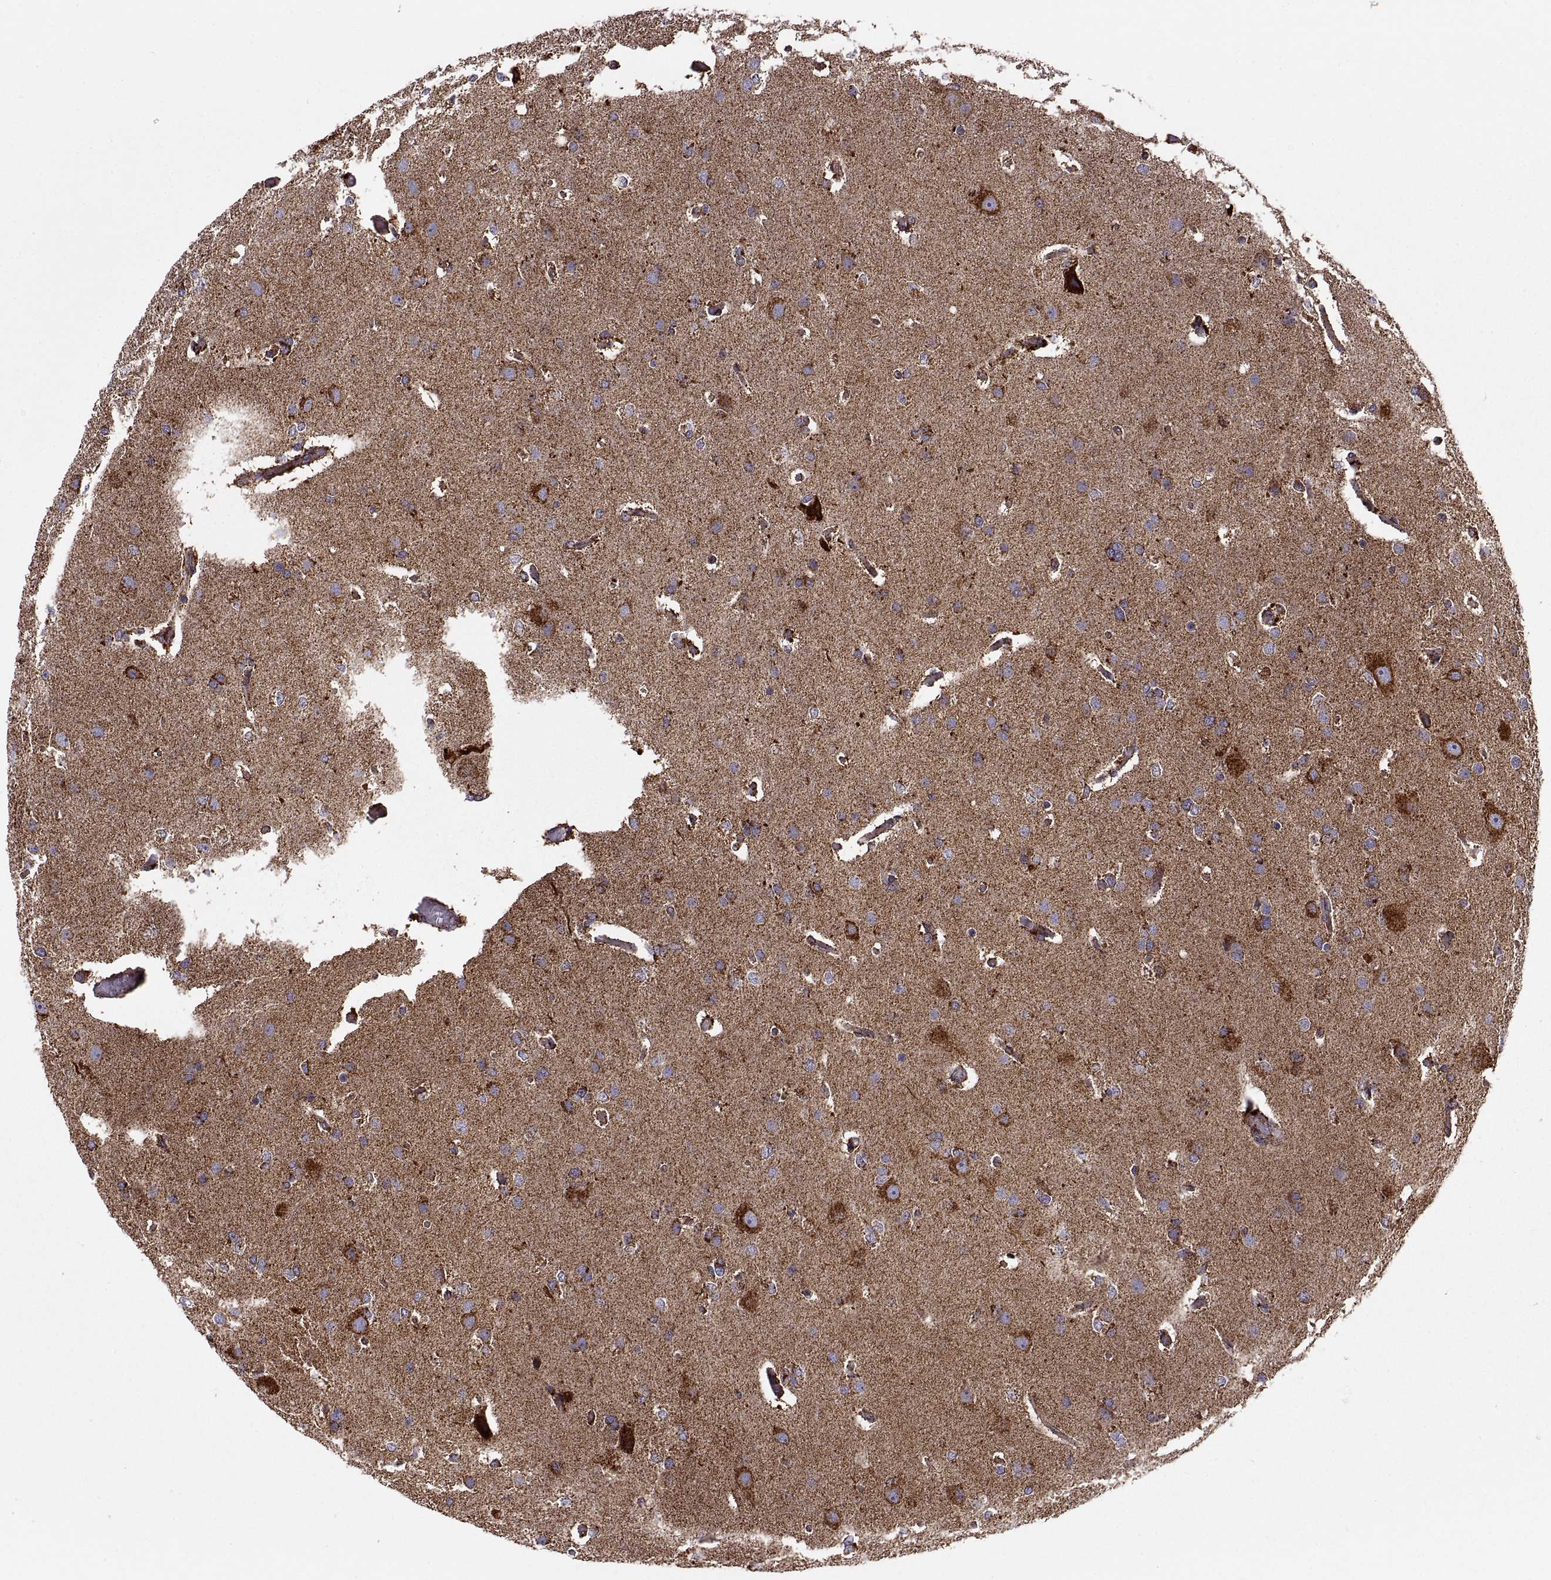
{"staining": {"intensity": "strong", "quantity": "<25%", "location": "cytoplasmic/membranous"}, "tissue": "glioma", "cell_type": "Tumor cells", "image_type": "cancer", "snomed": [{"axis": "morphology", "description": "Glioma, malignant, High grade"}, {"axis": "topography", "description": "Brain"}], "caption": "Glioma stained with immunohistochemistry displays strong cytoplasmic/membranous expression in about <25% of tumor cells.", "gene": "ARSD", "patient": {"sex": "male", "age": 68}}